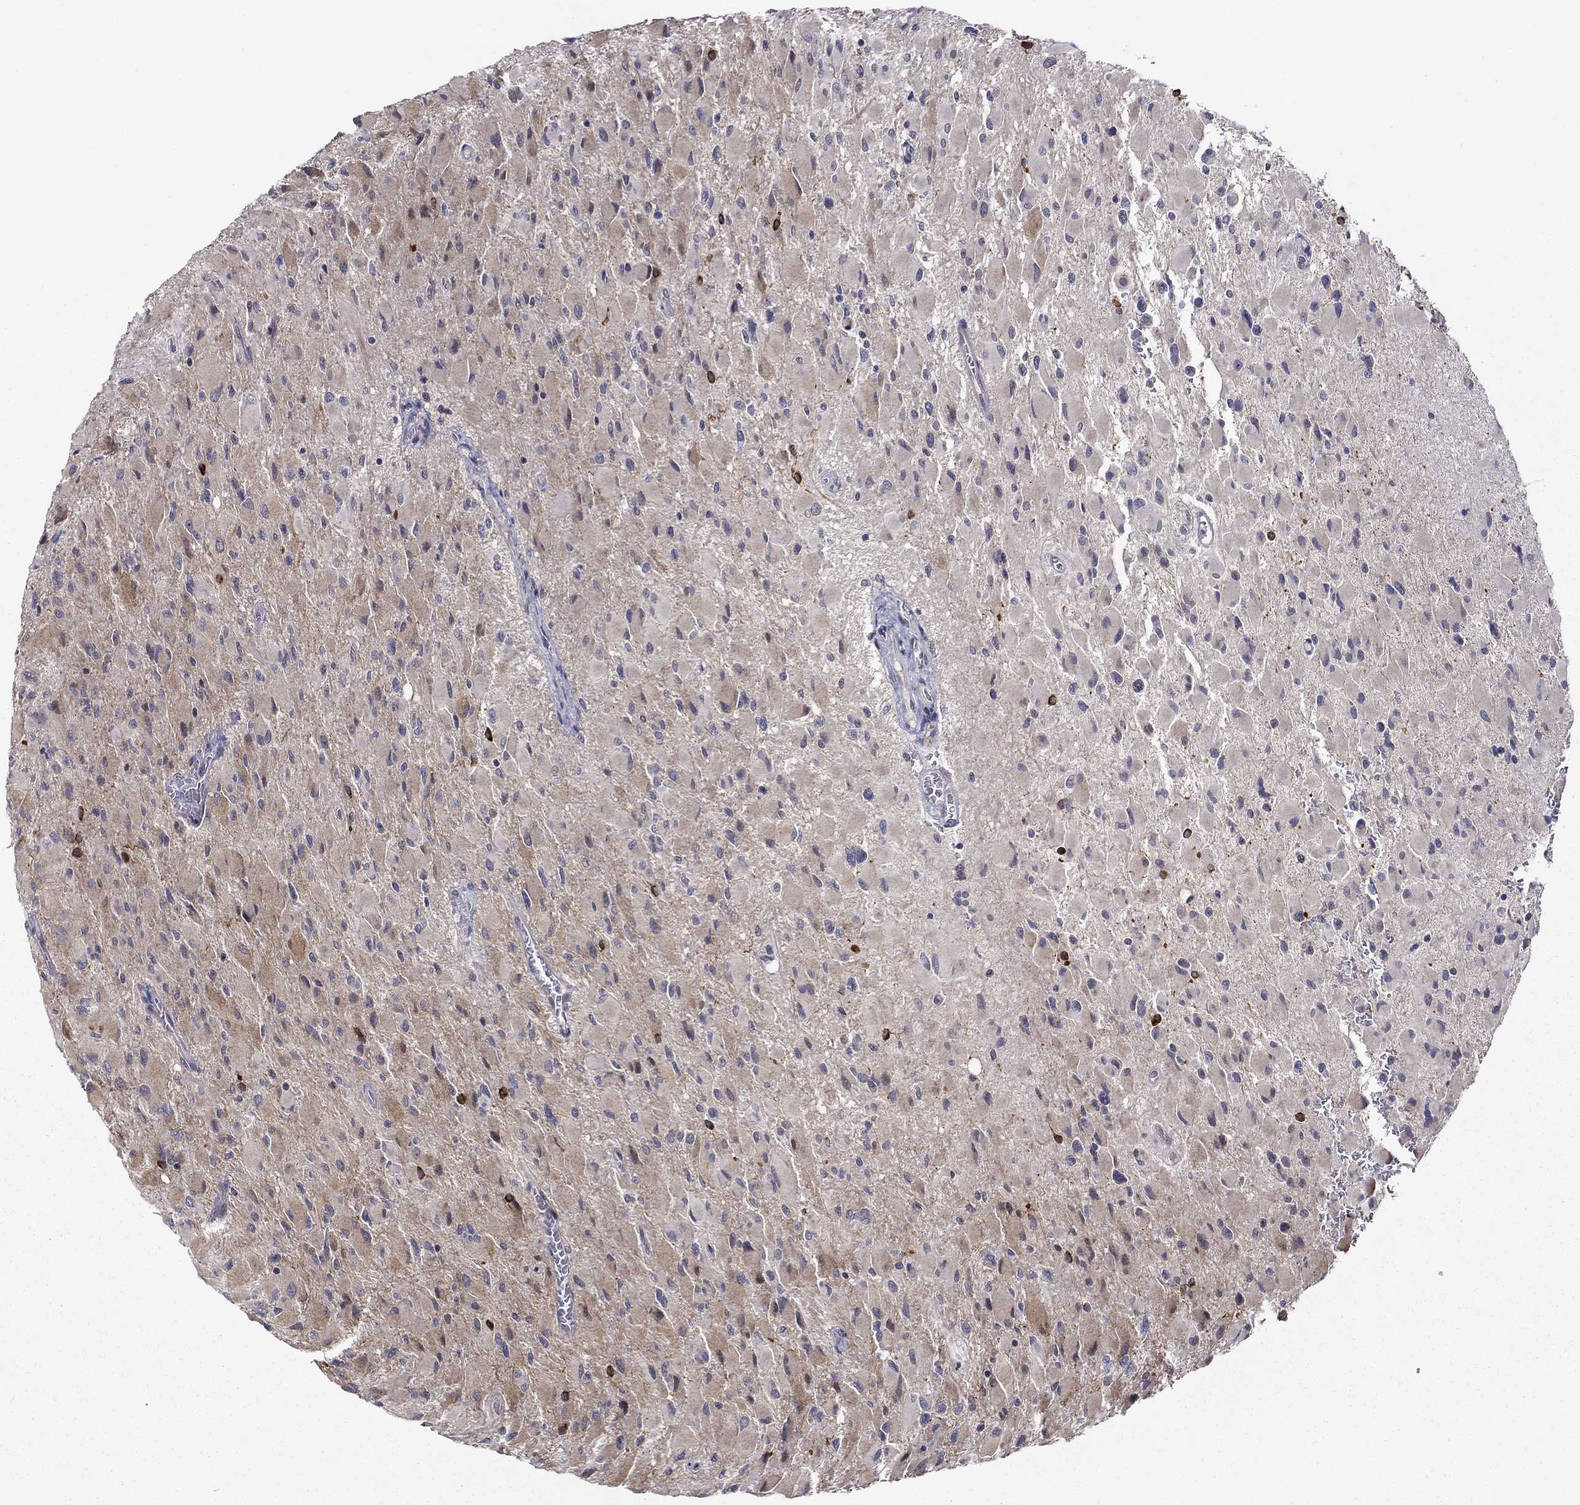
{"staining": {"intensity": "moderate", "quantity": "<25%", "location": "cytoplasmic/membranous"}, "tissue": "glioma", "cell_type": "Tumor cells", "image_type": "cancer", "snomed": [{"axis": "morphology", "description": "Glioma, malignant, High grade"}, {"axis": "topography", "description": "Cerebral cortex"}], "caption": "Tumor cells display low levels of moderate cytoplasmic/membranous staining in about <25% of cells in malignant glioma (high-grade).", "gene": "B3GAT1", "patient": {"sex": "female", "age": 36}}